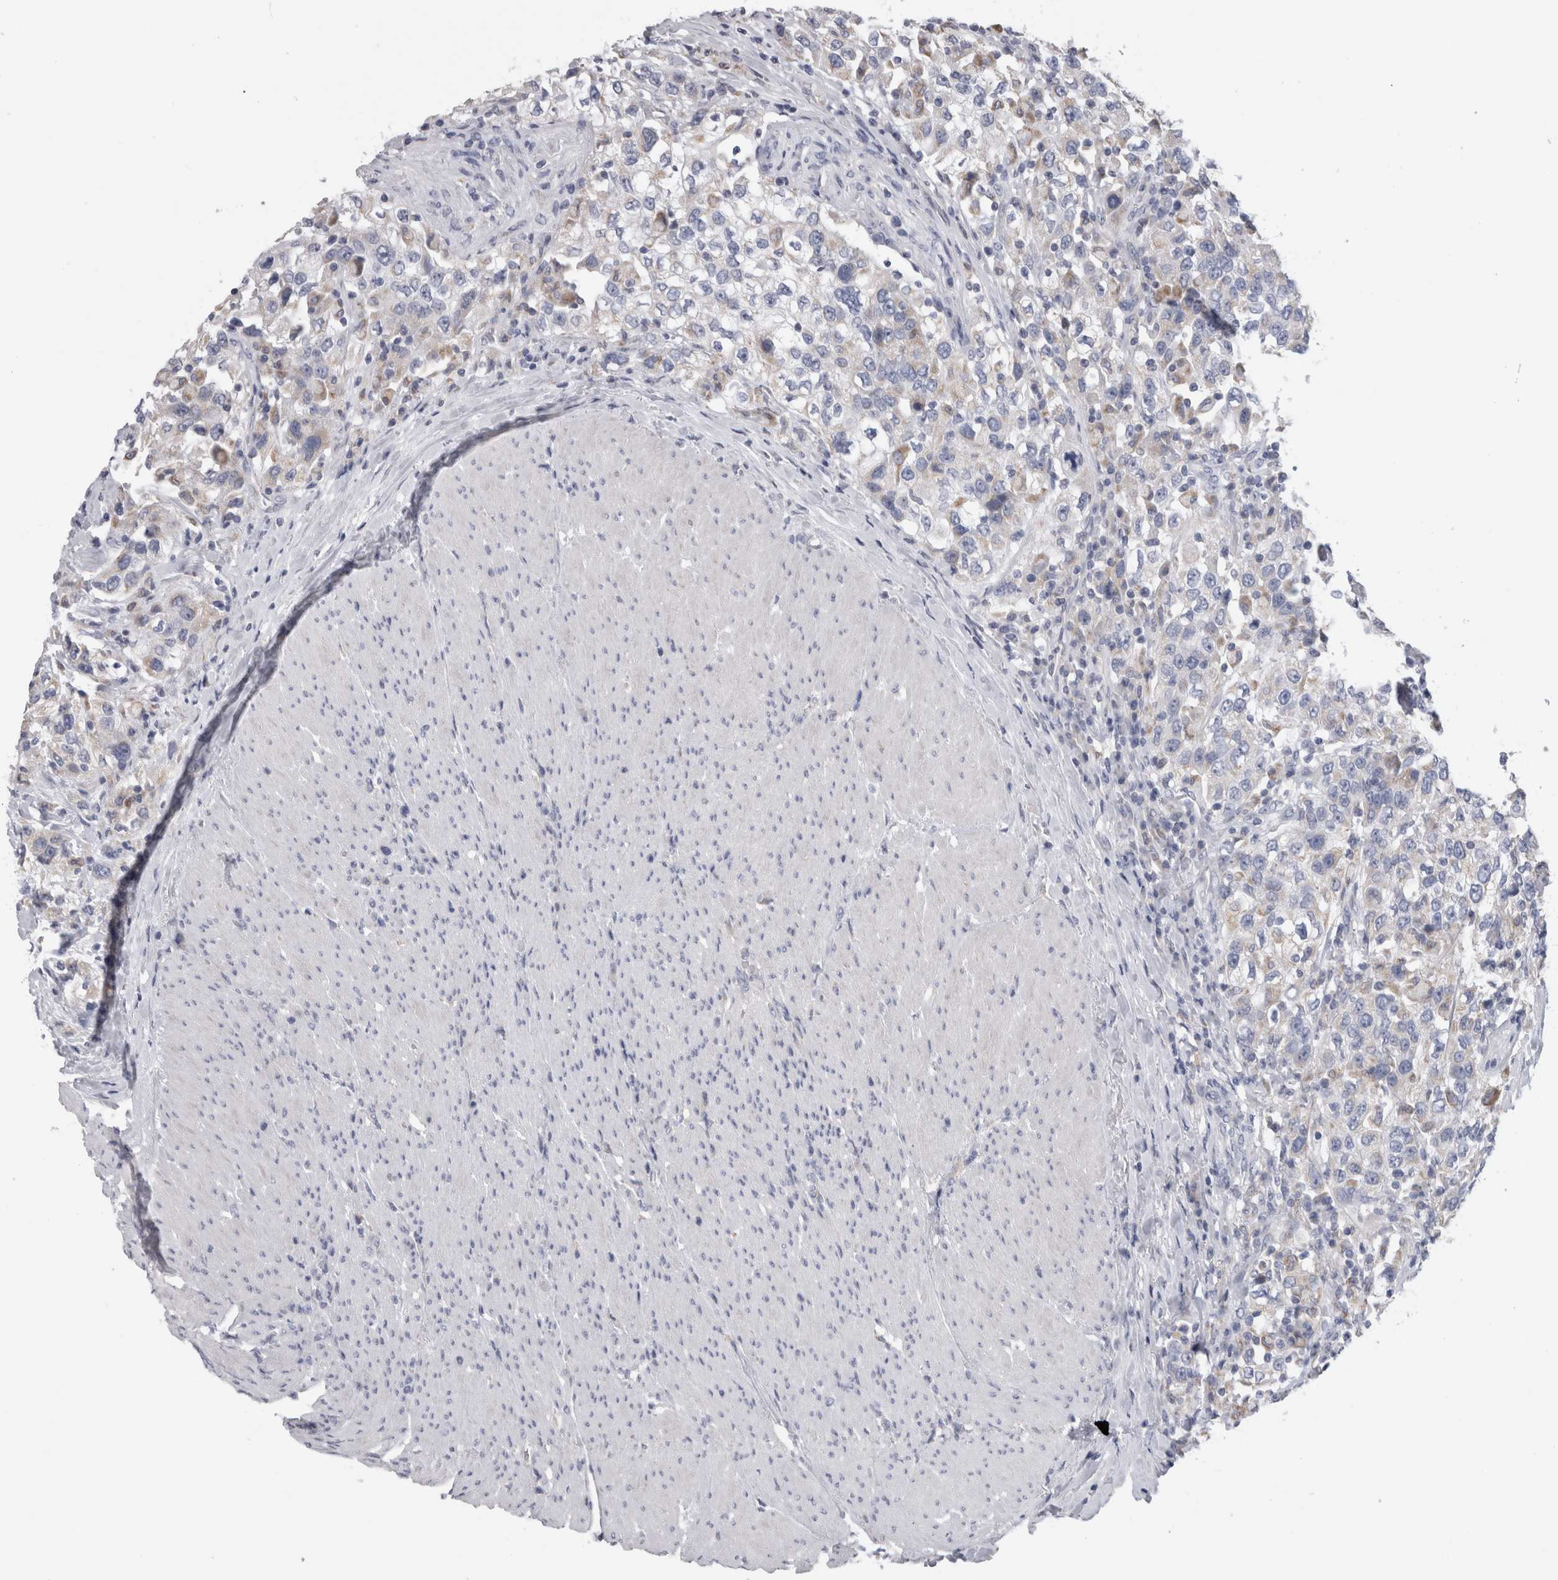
{"staining": {"intensity": "weak", "quantity": "<25%", "location": "cytoplasmic/membranous"}, "tissue": "urothelial cancer", "cell_type": "Tumor cells", "image_type": "cancer", "snomed": [{"axis": "morphology", "description": "Urothelial carcinoma, High grade"}, {"axis": "topography", "description": "Urinary bladder"}], "caption": "An image of human urothelial cancer is negative for staining in tumor cells.", "gene": "DHRS4", "patient": {"sex": "female", "age": 80}}